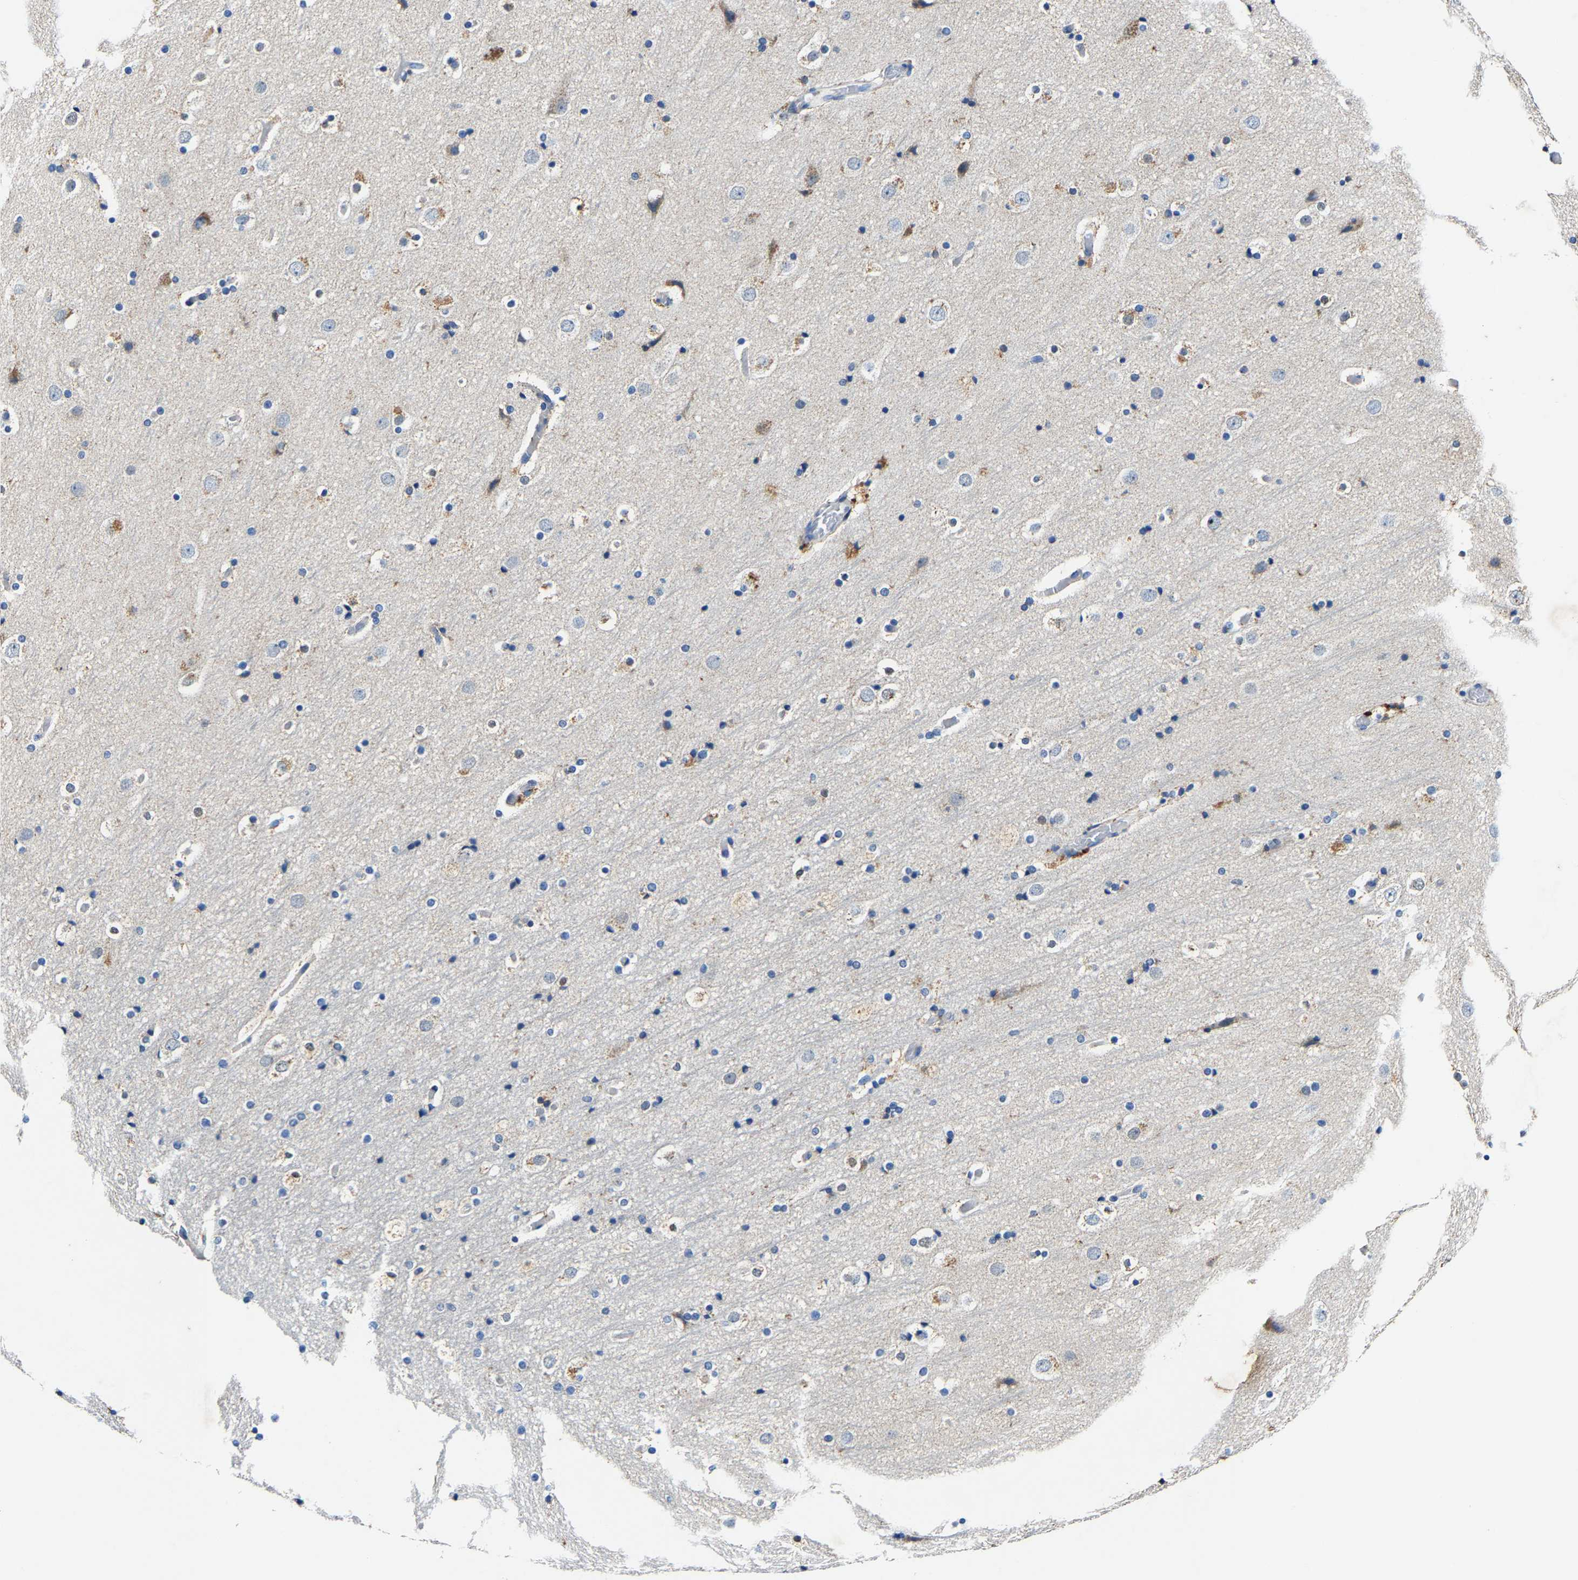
{"staining": {"intensity": "negative", "quantity": "none", "location": "none"}, "tissue": "cerebral cortex", "cell_type": "Endothelial cells", "image_type": "normal", "snomed": [{"axis": "morphology", "description": "Normal tissue, NOS"}, {"axis": "topography", "description": "Cerebral cortex"}], "caption": "The immunohistochemistry (IHC) image has no significant expression in endothelial cells of cerebral cortex.", "gene": "SLC25A25", "patient": {"sex": "male", "age": 57}}